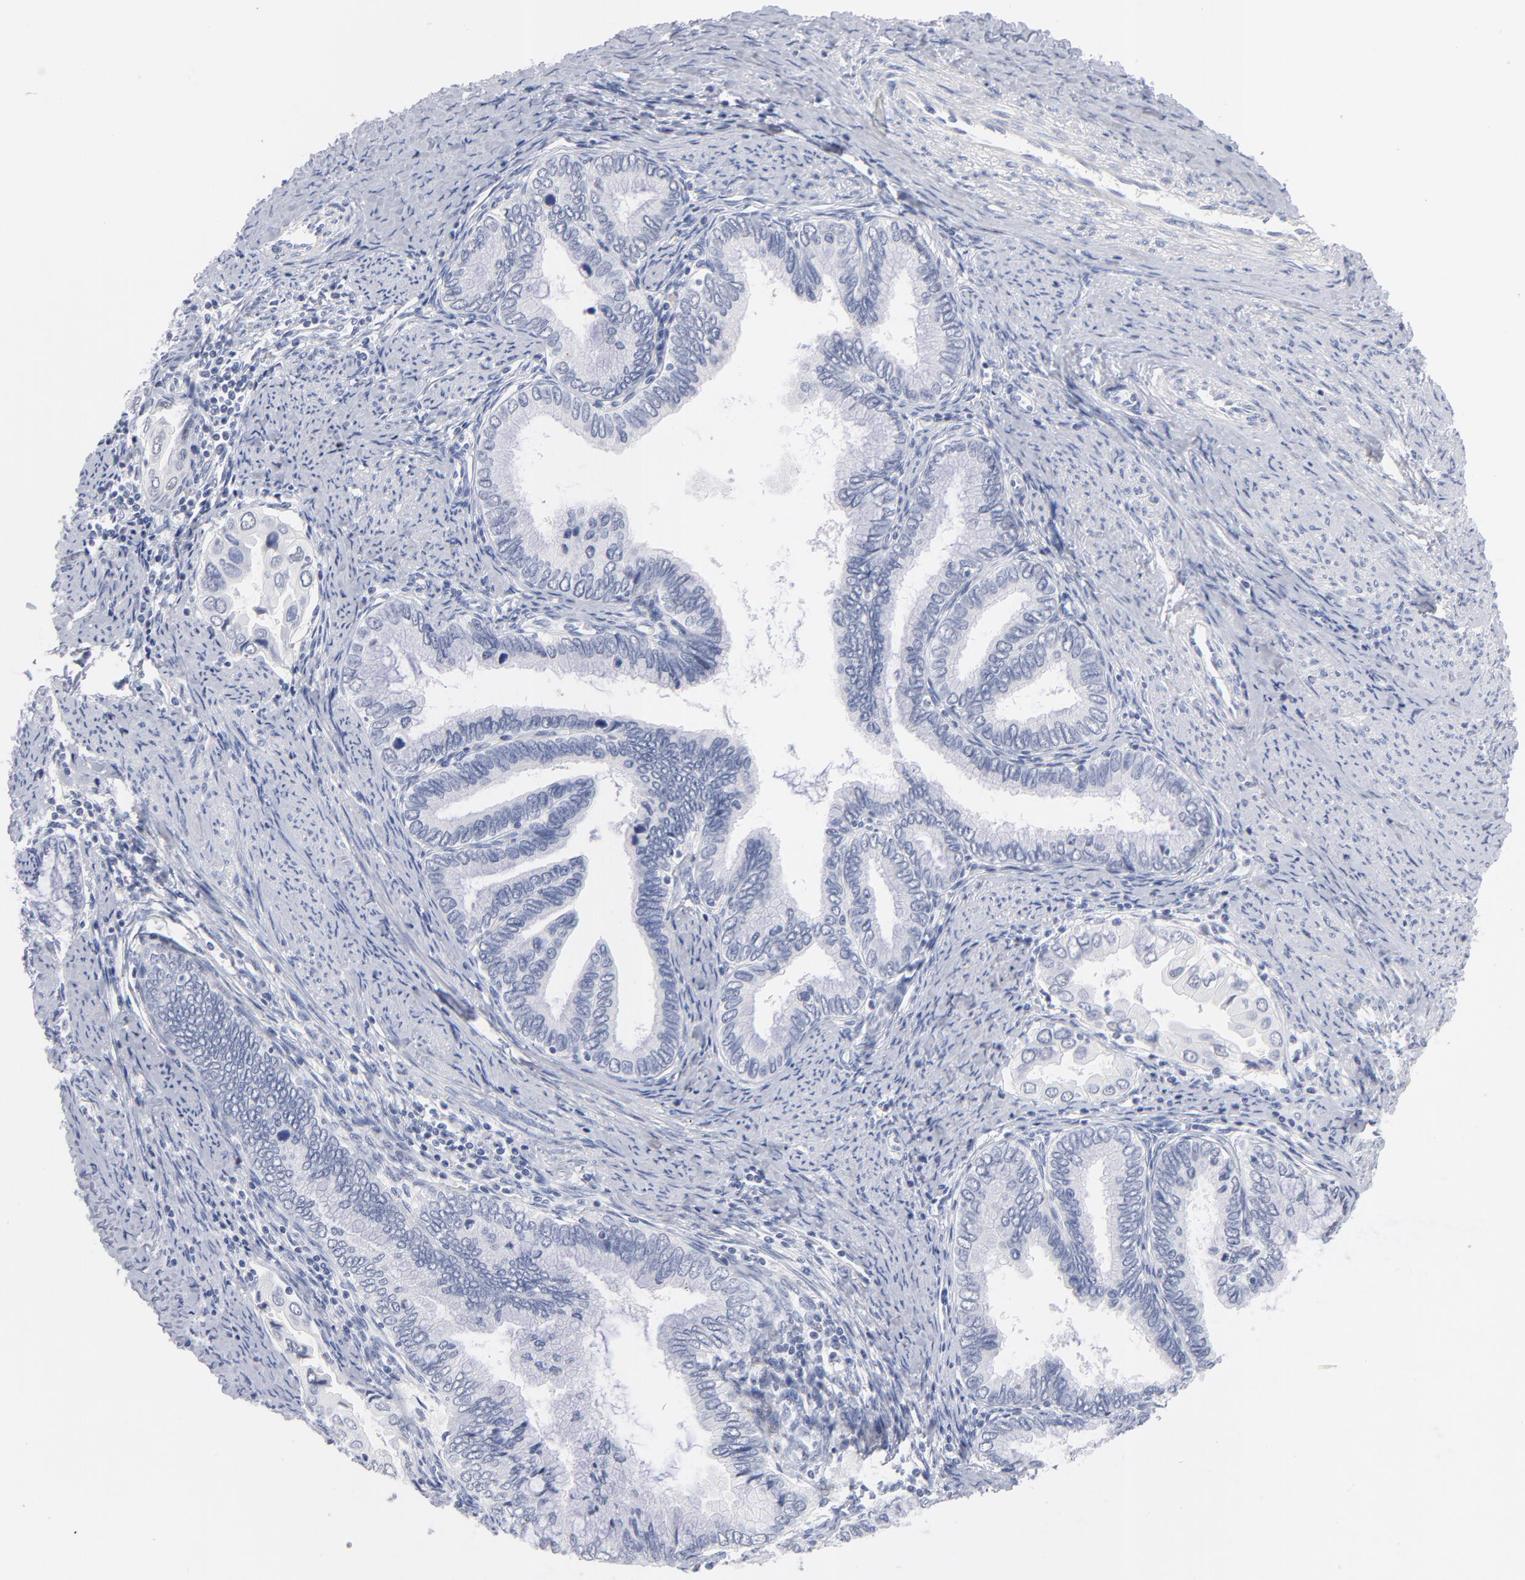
{"staining": {"intensity": "negative", "quantity": "none", "location": "none"}, "tissue": "cervical cancer", "cell_type": "Tumor cells", "image_type": "cancer", "snomed": [{"axis": "morphology", "description": "Adenocarcinoma, NOS"}, {"axis": "topography", "description": "Cervix"}], "caption": "A histopathology image of cervical cancer stained for a protein exhibits no brown staining in tumor cells.", "gene": "KHNYN", "patient": {"sex": "female", "age": 49}}